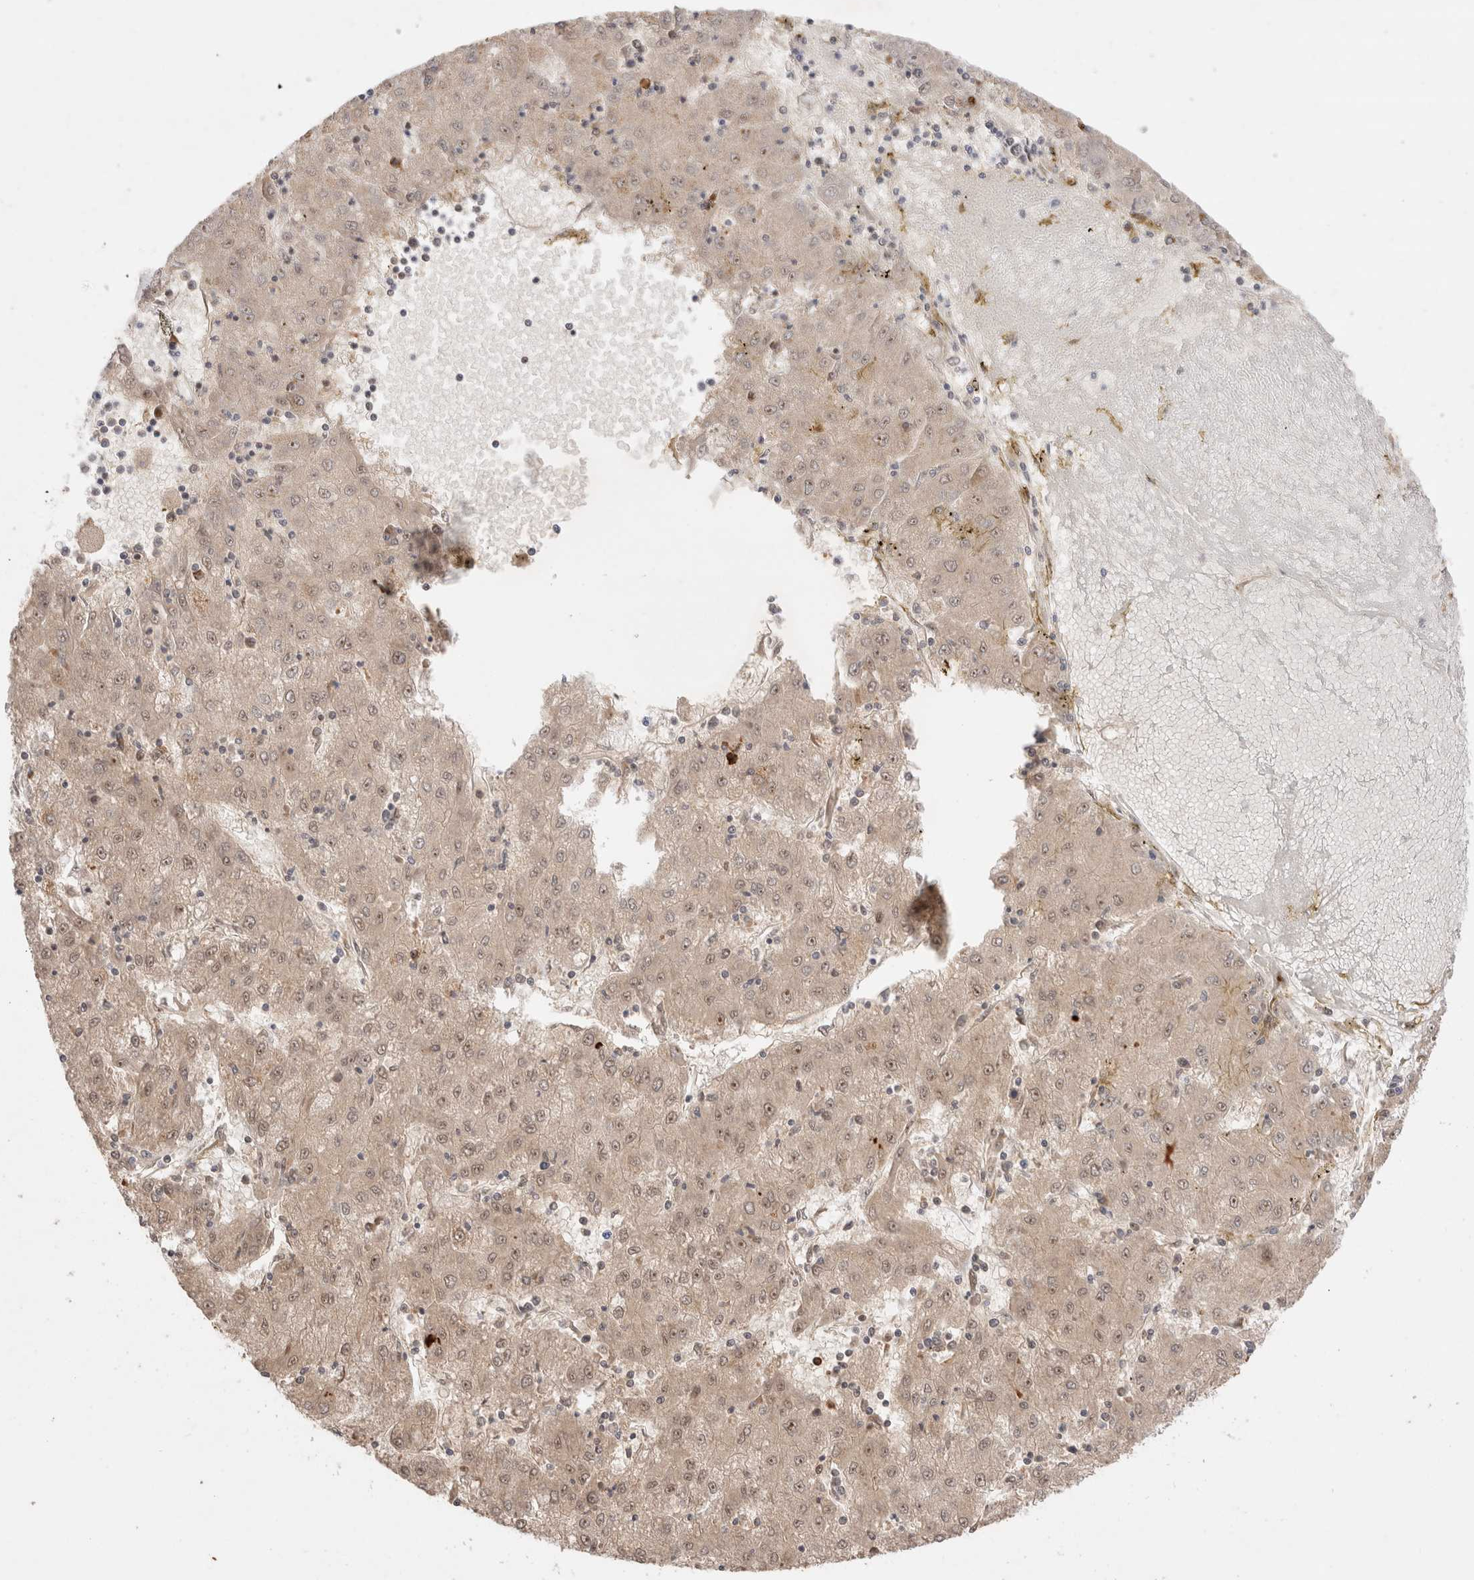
{"staining": {"intensity": "weak", "quantity": ">75%", "location": "nuclear"}, "tissue": "liver cancer", "cell_type": "Tumor cells", "image_type": "cancer", "snomed": [{"axis": "morphology", "description": "Carcinoma, Hepatocellular, NOS"}, {"axis": "topography", "description": "Liver"}], "caption": "A brown stain shows weak nuclear staining of a protein in liver cancer tumor cells.", "gene": "MPHOSPH6", "patient": {"sex": "male", "age": 72}}